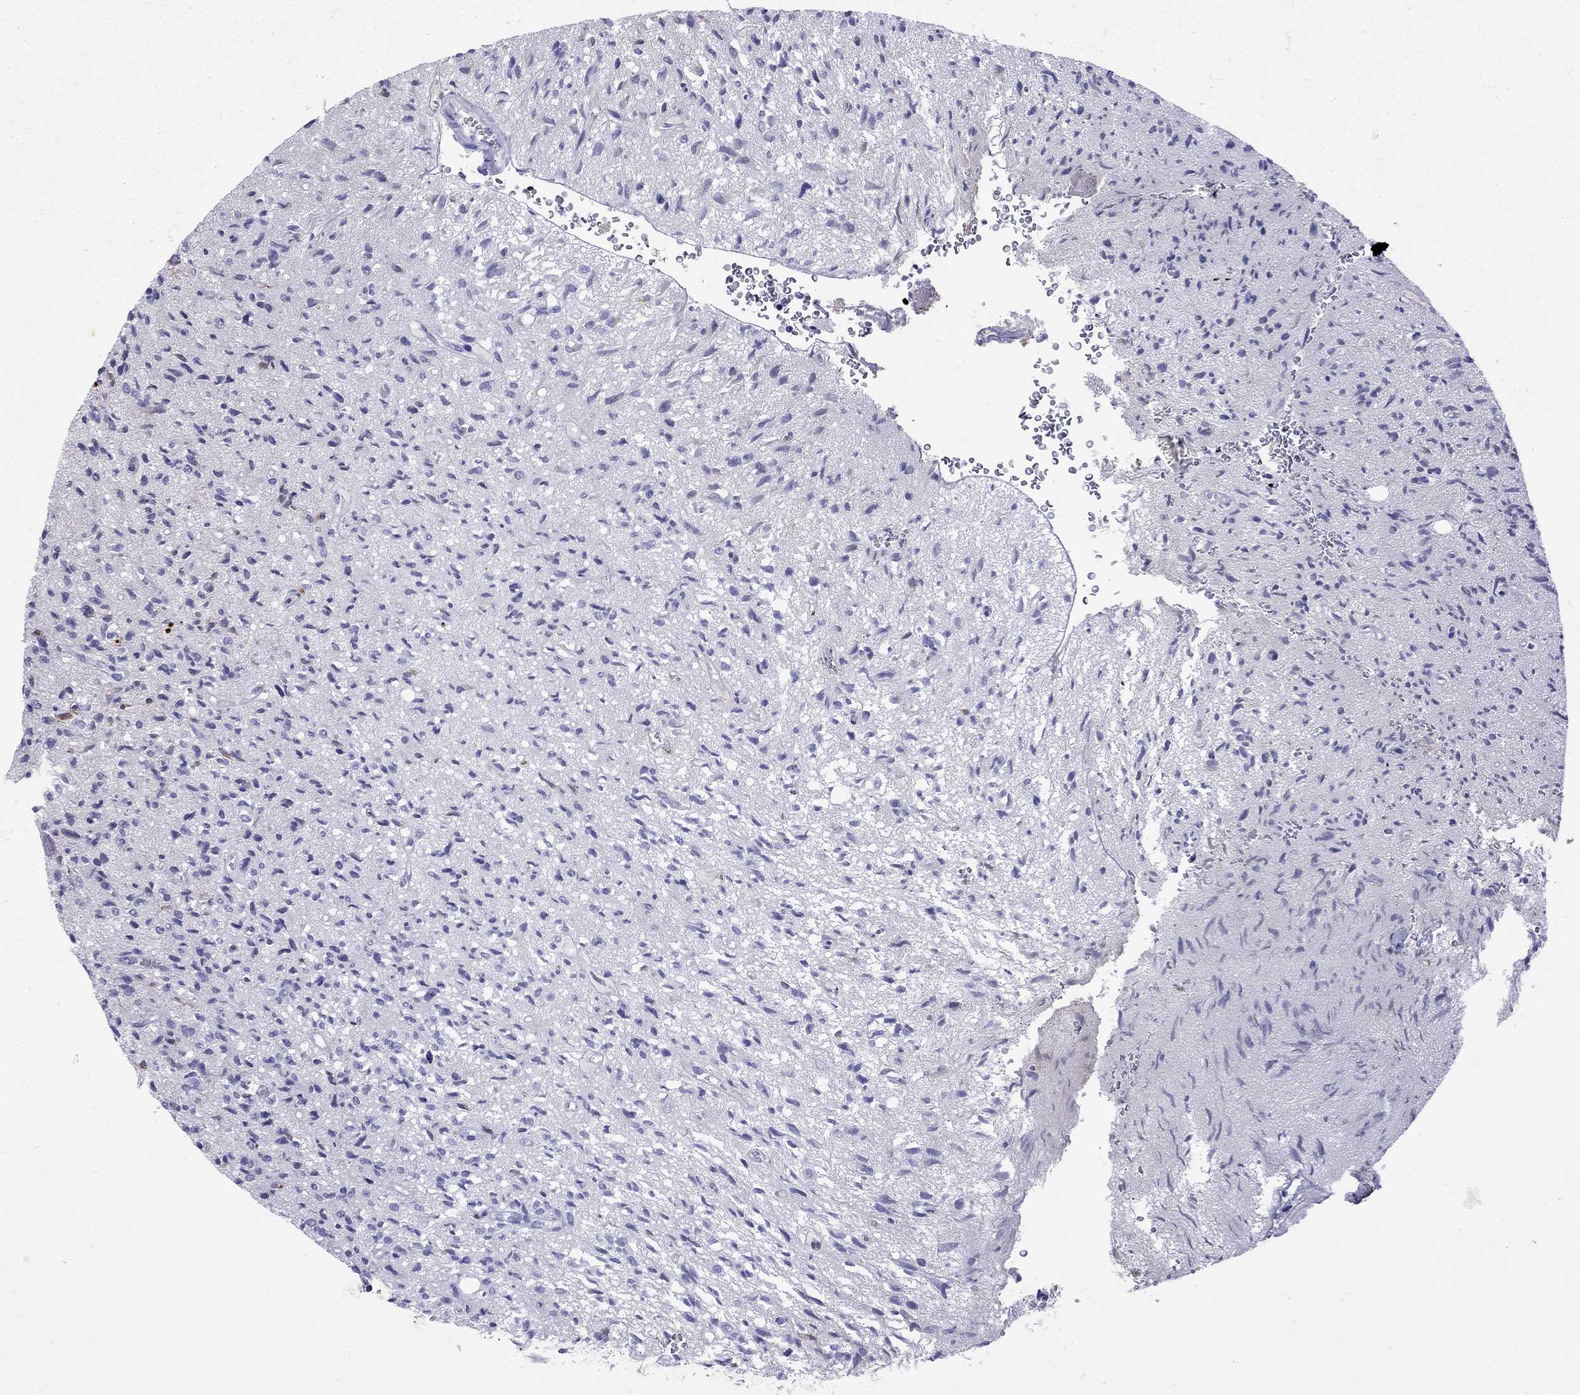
{"staining": {"intensity": "negative", "quantity": "none", "location": "none"}, "tissue": "glioma", "cell_type": "Tumor cells", "image_type": "cancer", "snomed": [{"axis": "morphology", "description": "Glioma, malignant, High grade"}, {"axis": "topography", "description": "Brain"}], "caption": "This micrograph is of glioma stained with immunohistochemistry to label a protein in brown with the nuclei are counter-stained blue. There is no staining in tumor cells.", "gene": "SERPINA3", "patient": {"sex": "male", "age": 64}}